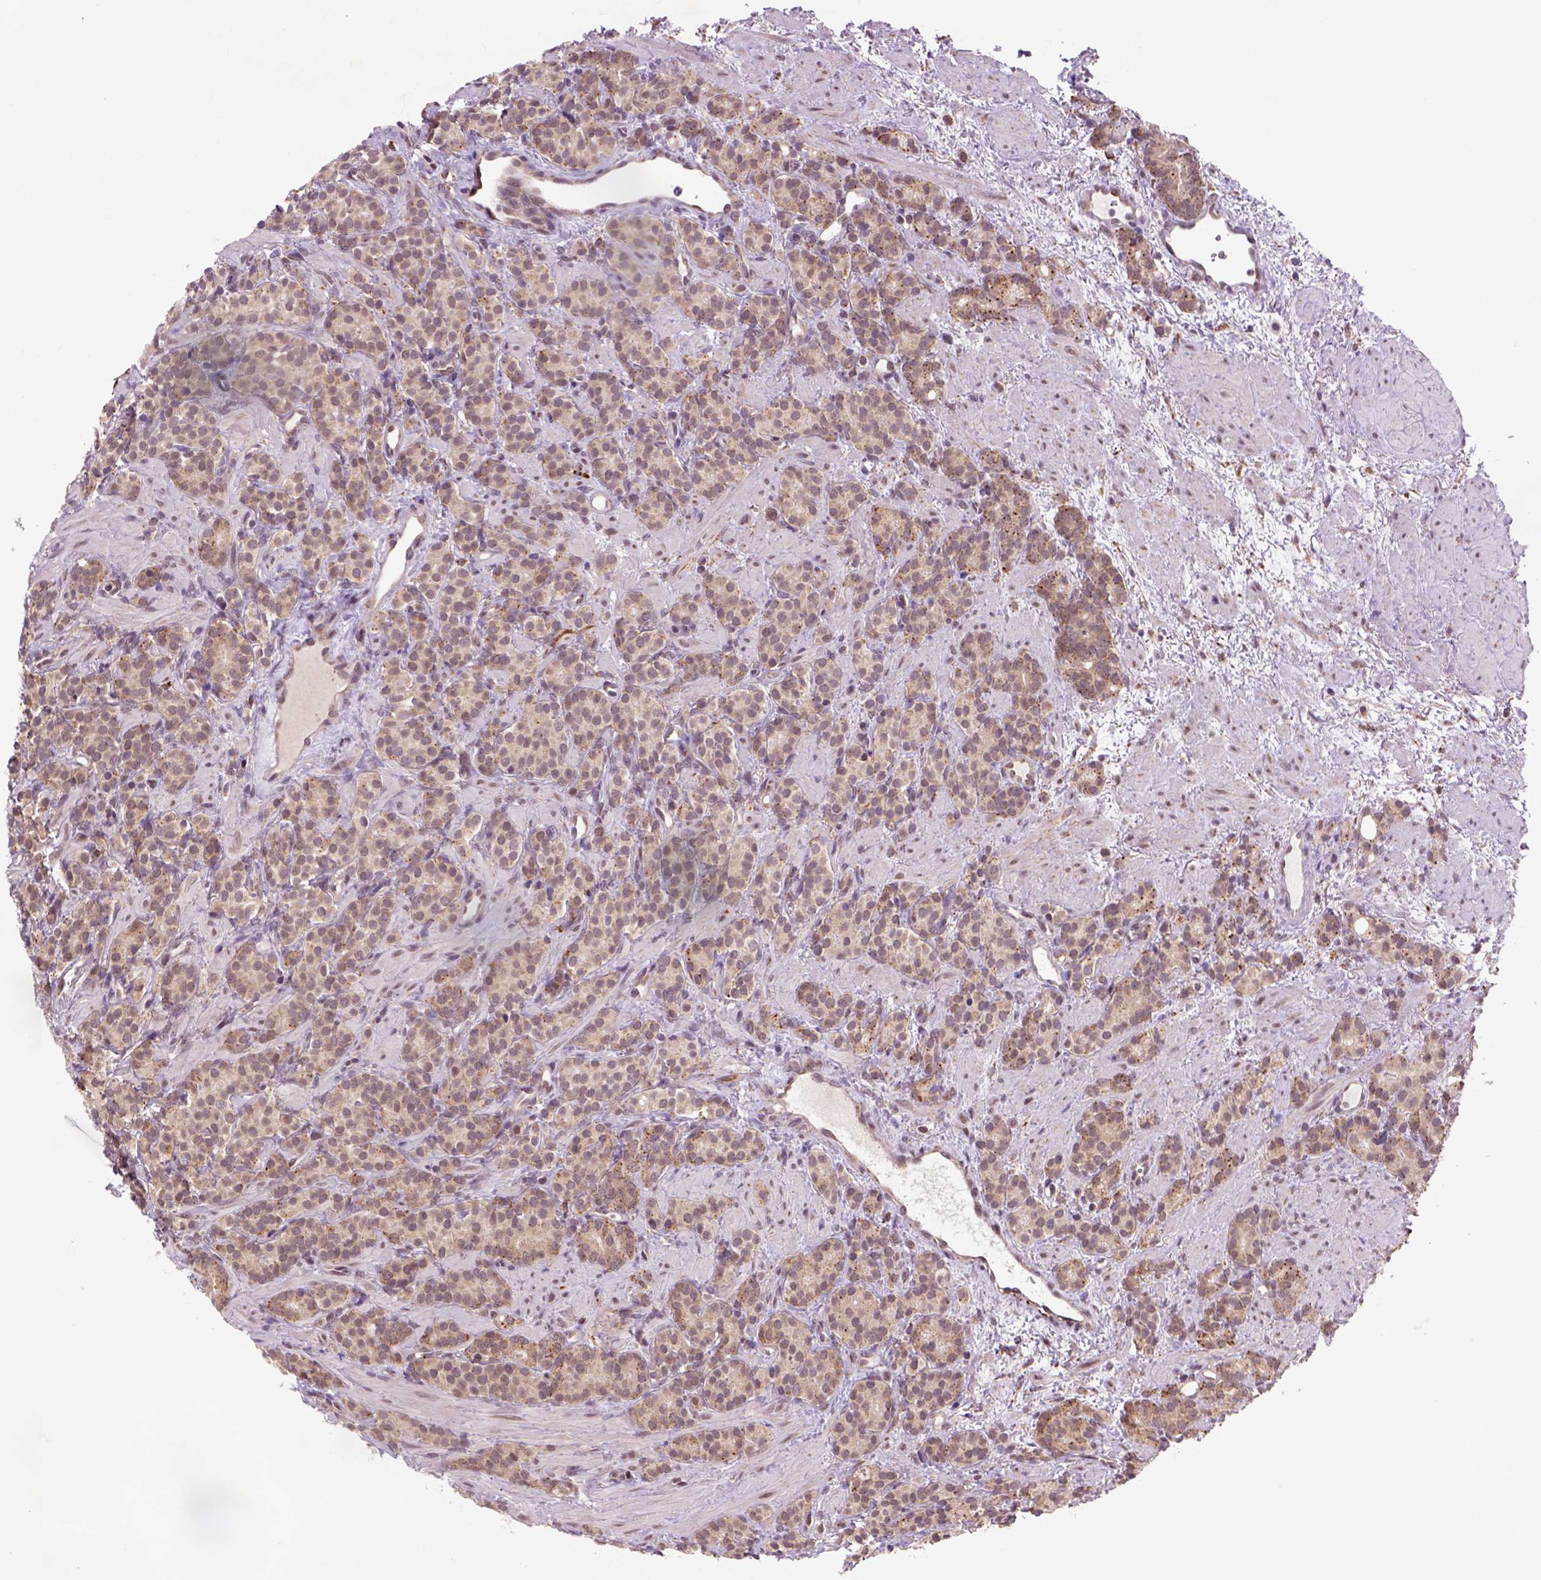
{"staining": {"intensity": "moderate", "quantity": "<25%", "location": "cytoplasmic/membranous"}, "tissue": "prostate cancer", "cell_type": "Tumor cells", "image_type": "cancer", "snomed": [{"axis": "morphology", "description": "Adenocarcinoma, High grade"}, {"axis": "topography", "description": "Prostate"}], "caption": "Prostate cancer (adenocarcinoma (high-grade)) was stained to show a protein in brown. There is low levels of moderate cytoplasmic/membranous expression in approximately <25% of tumor cells. Nuclei are stained in blue.", "gene": "FZD7", "patient": {"sex": "male", "age": 84}}